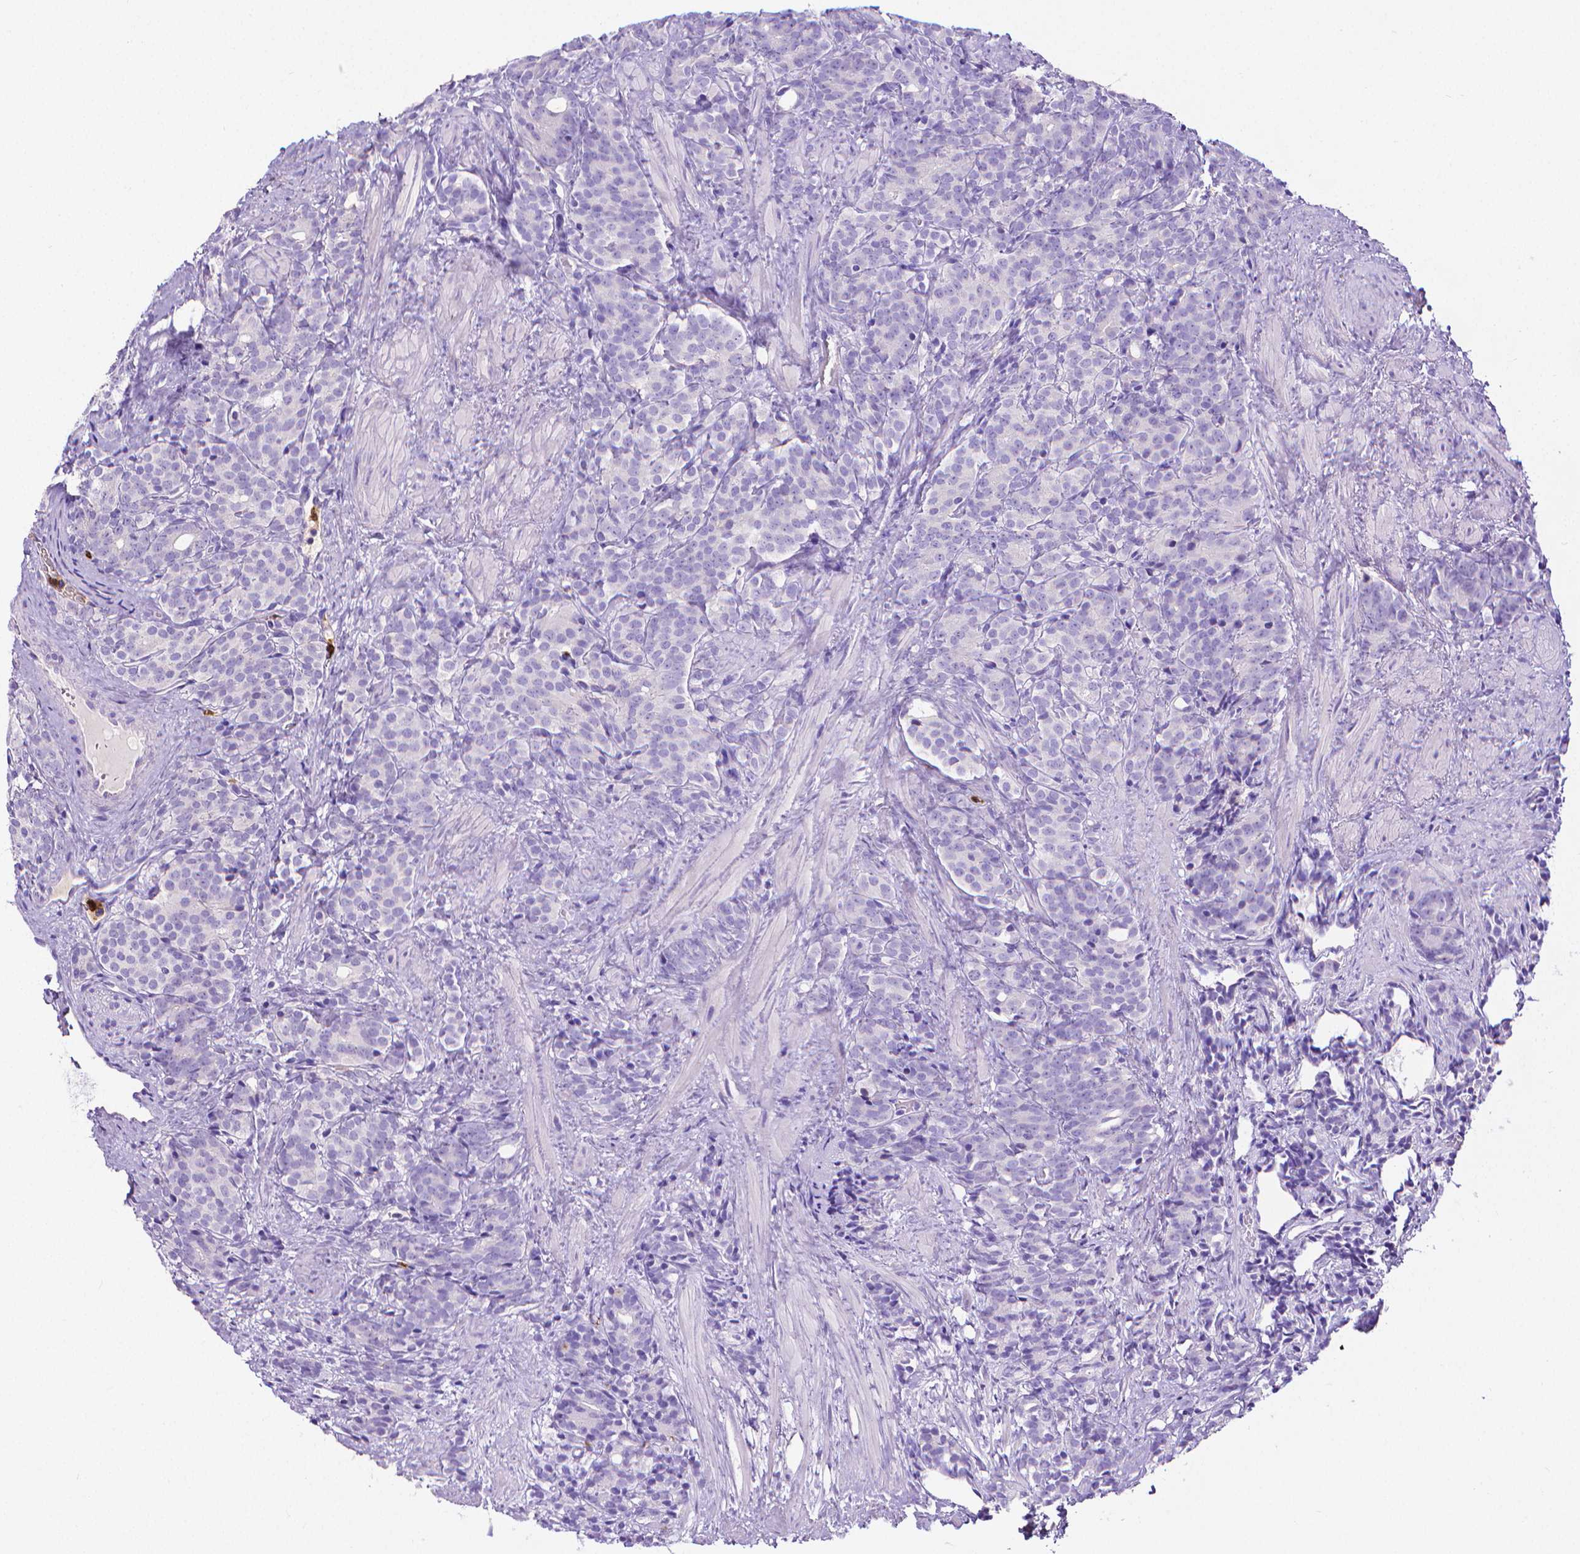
{"staining": {"intensity": "negative", "quantity": "none", "location": "none"}, "tissue": "prostate cancer", "cell_type": "Tumor cells", "image_type": "cancer", "snomed": [{"axis": "morphology", "description": "Adenocarcinoma, High grade"}, {"axis": "topography", "description": "Prostate"}], "caption": "A micrograph of prostate cancer stained for a protein shows no brown staining in tumor cells.", "gene": "MMP9", "patient": {"sex": "male", "age": 84}}